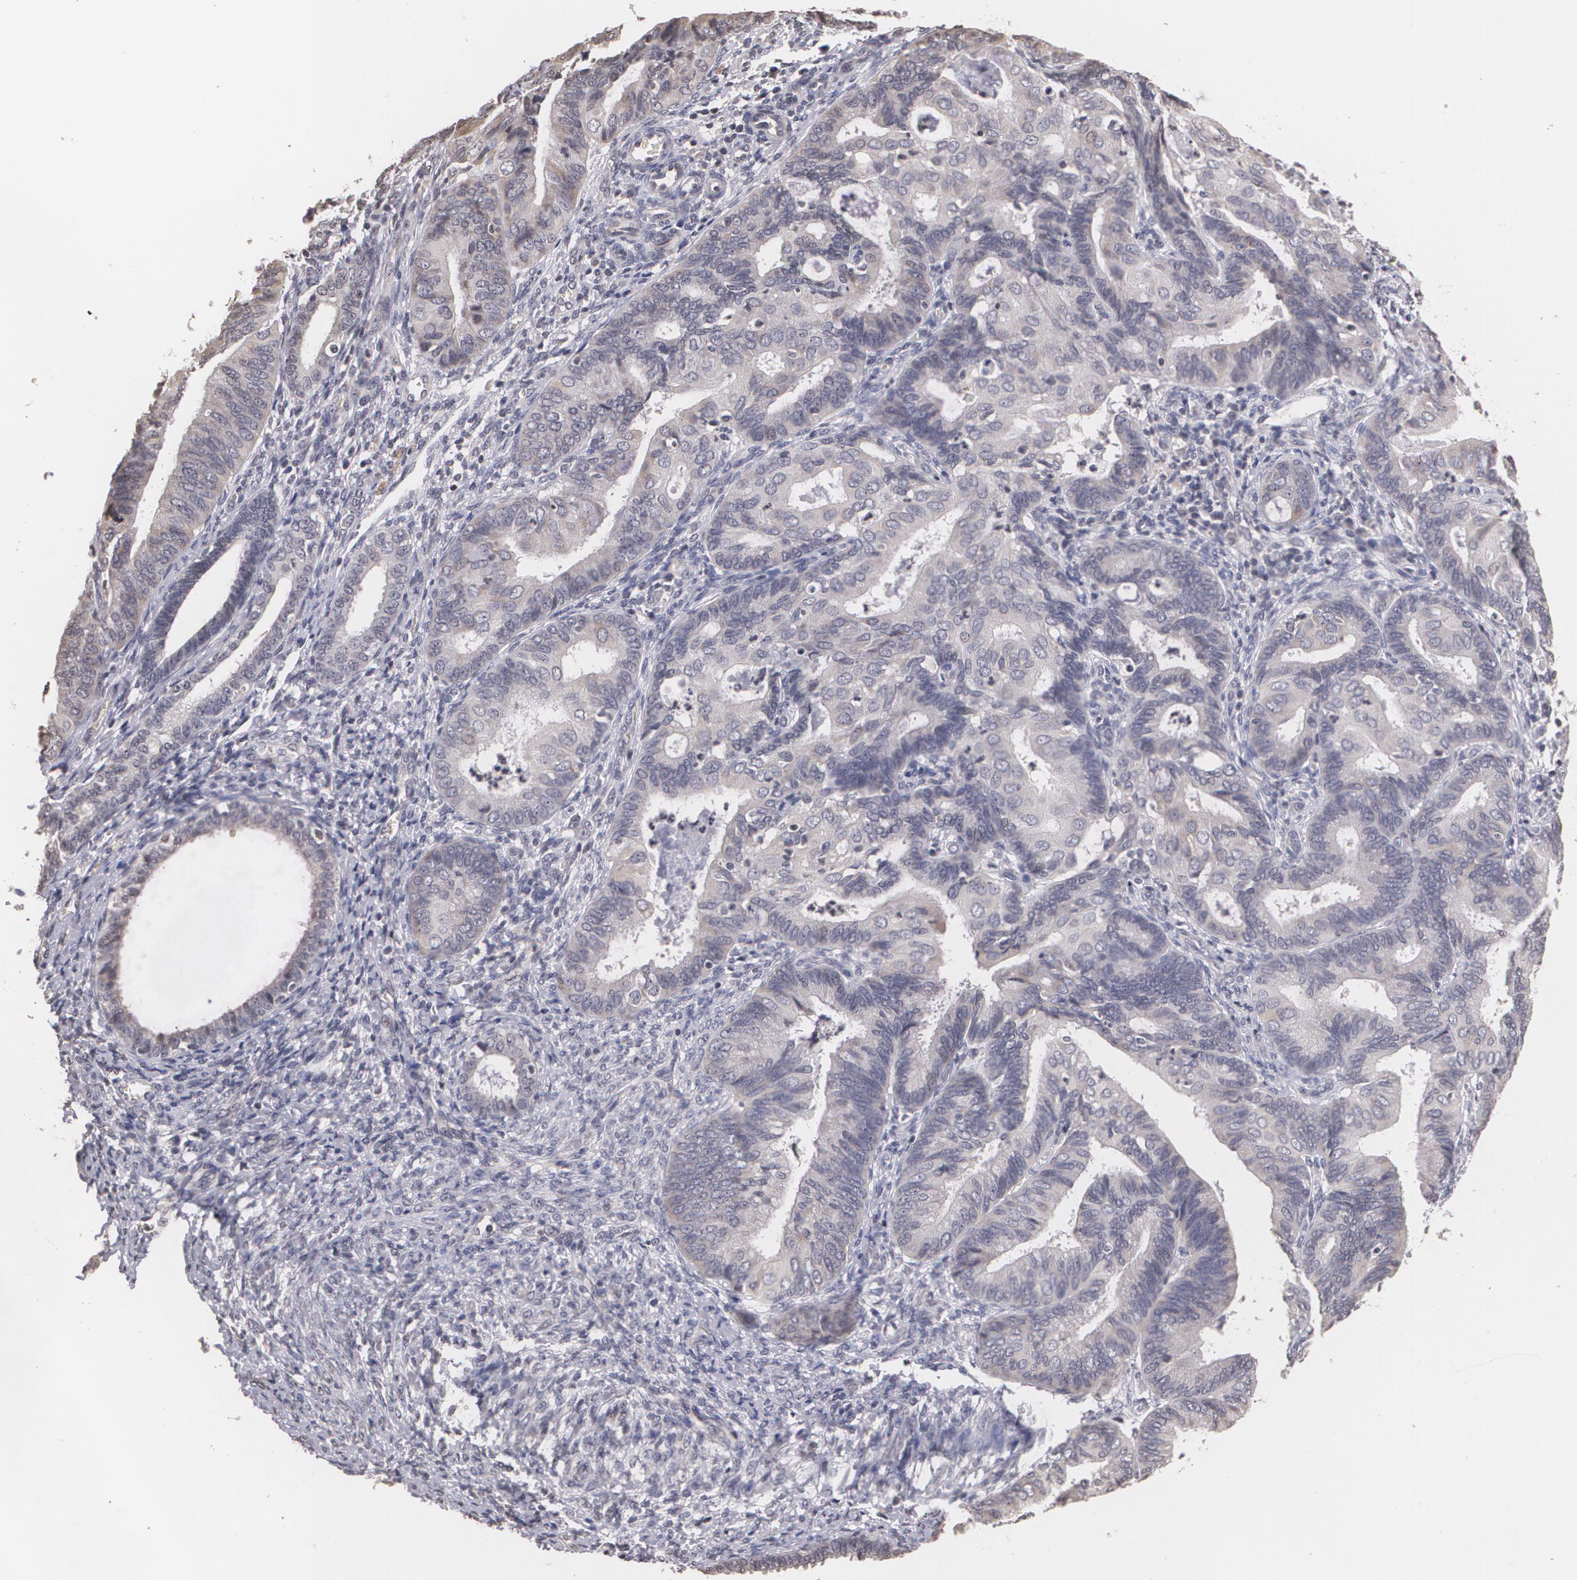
{"staining": {"intensity": "negative", "quantity": "none", "location": "none"}, "tissue": "endometrial cancer", "cell_type": "Tumor cells", "image_type": "cancer", "snomed": [{"axis": "morphology", "description": "Adenocarcinoma, NOS"}, {"axis": "topography", "description": "Endometrium"}], "caption": "Tumor cells show no significant protein positivity in endometrial cancer (adenocarcinoma).", "gene": "THRB", "patient": {"sex": "female", "age": 63}}